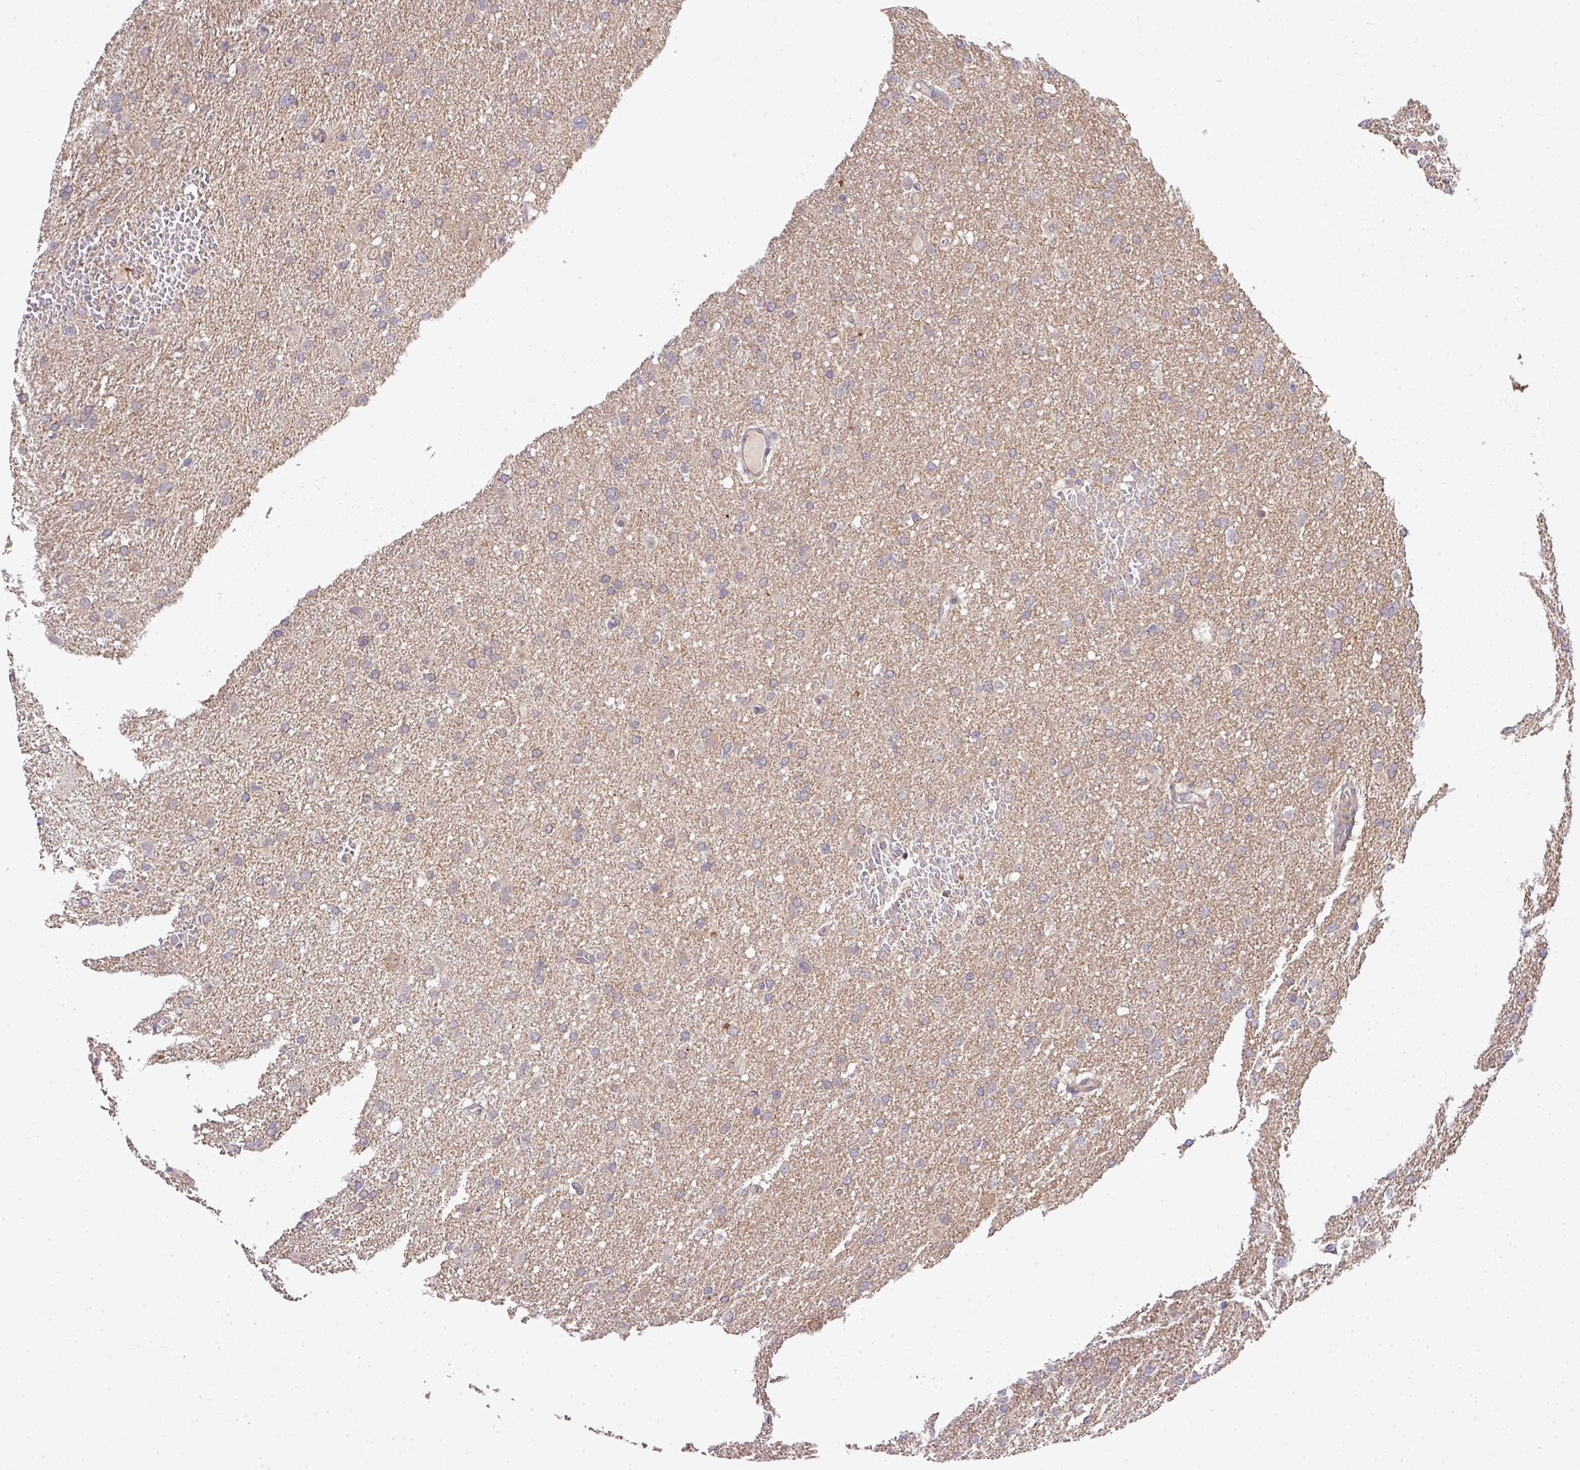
{"staining": {"intensity": "negative", "quantity": "none", "location": "none"}, "tissue": "glioma", "cell_type": "Tumor cells", "image_type": "cancer", "snomed": [{"axis": "morphology", "description": "Glioma, malignant, High grade"}, {"axis": "topography", "description": "Cerebral cortex"}], "caption": "This is an immunohistochemistry photomicrograph of human high-grade glioma (malignant). There is no positivity in tumor cells.", "gene": "TMEM107", "patient": {"sex": "female", "age": 36}}